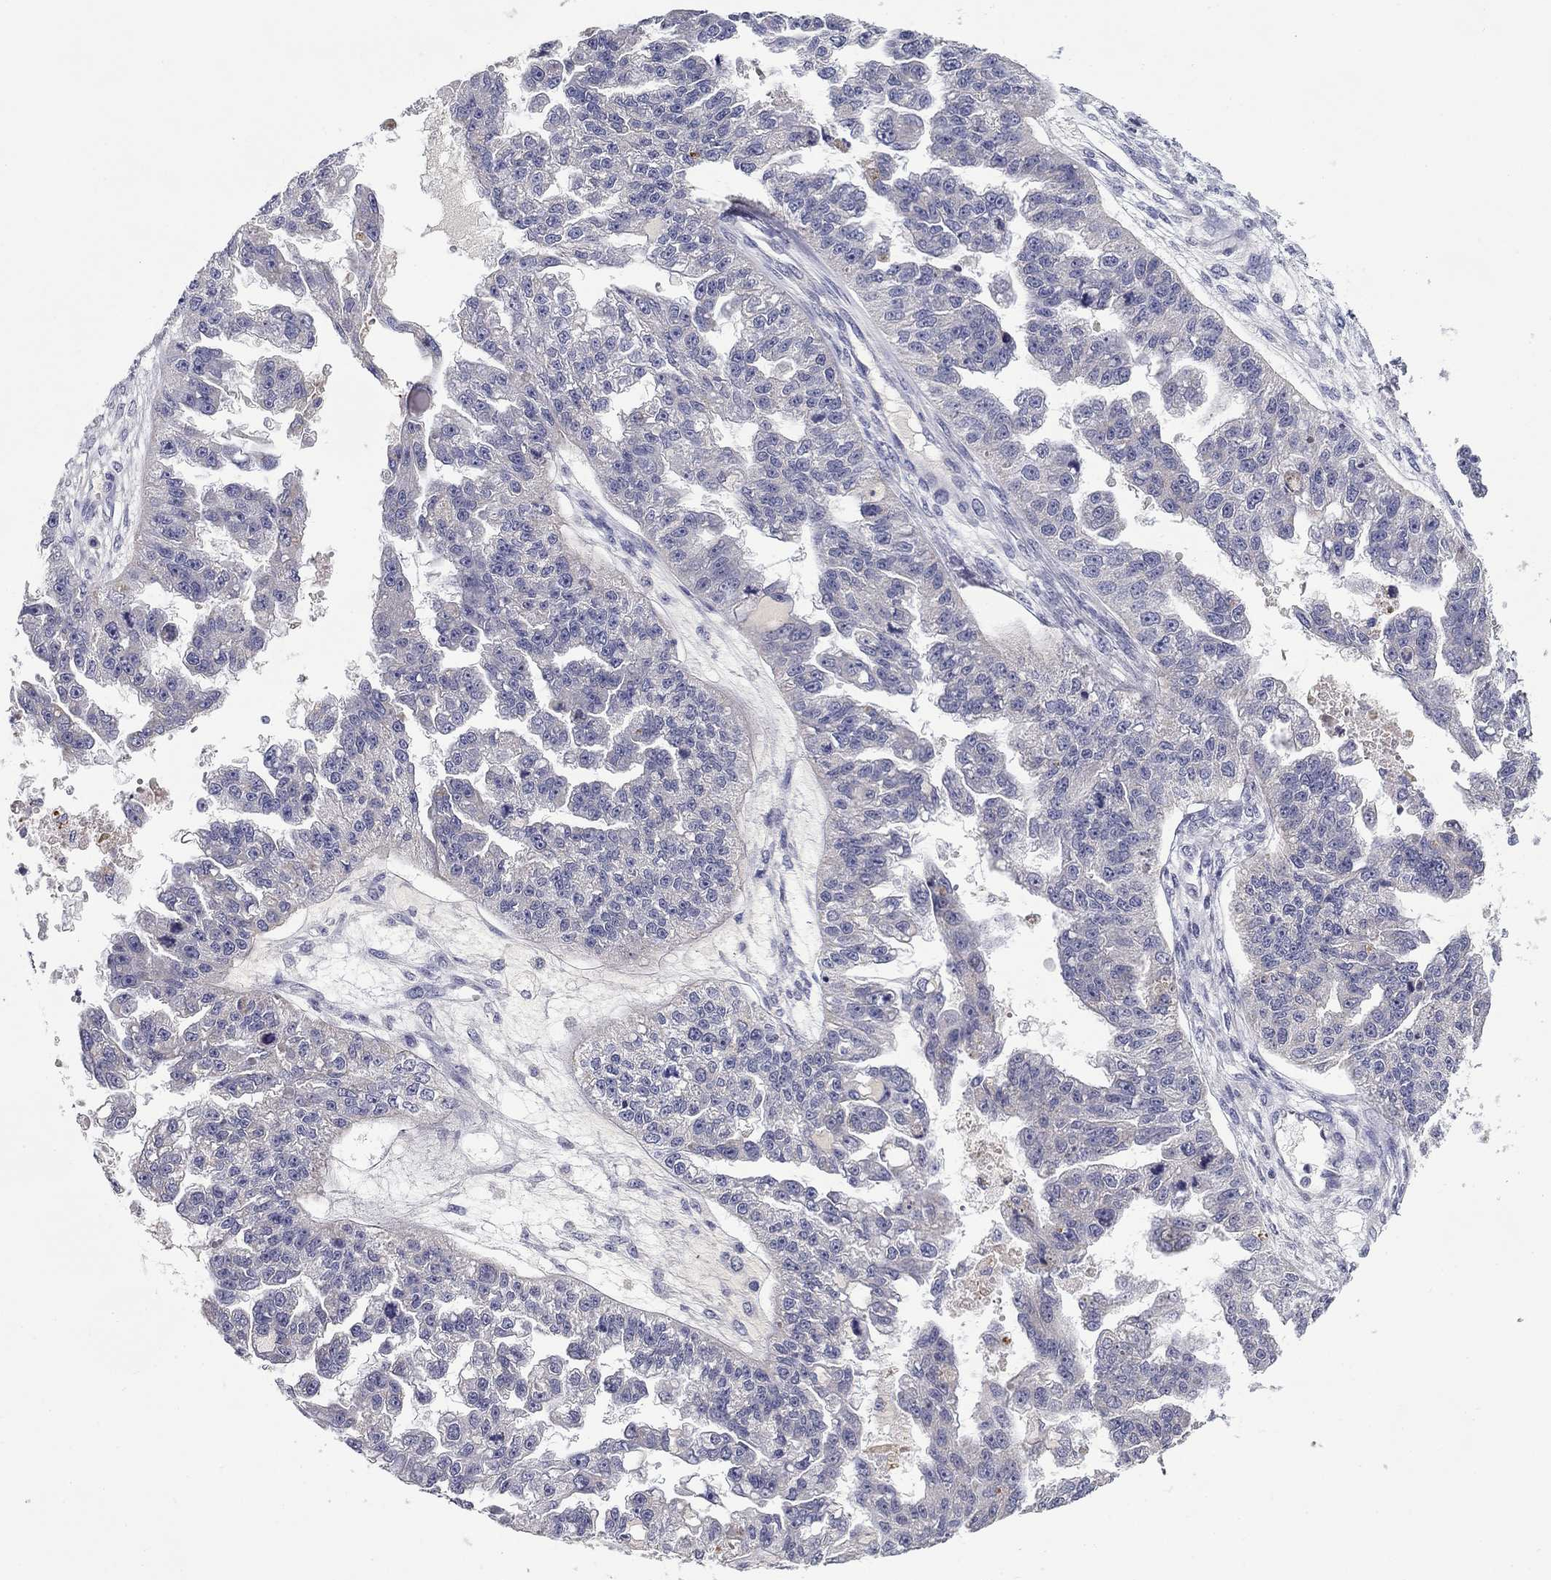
{"staining": {"intensity": "negative", "quantity": "none", "location": "none"}, "tissue": "ovarian cancer", "cell_type": "Tumor cells", "image_type": "cancer", "snomed": [{"axis": "morphology", "description": "Cystadenocarcinoma, serous, NOS"}, {"axis": "topography", "description": "Ovary"}], "caption": "Tumor cells are negative for protein expression in human serous cystadenocarcinoma (ovarian).", "gene": "SPATA7", "patient": {"sex": "female", "age": 58}}